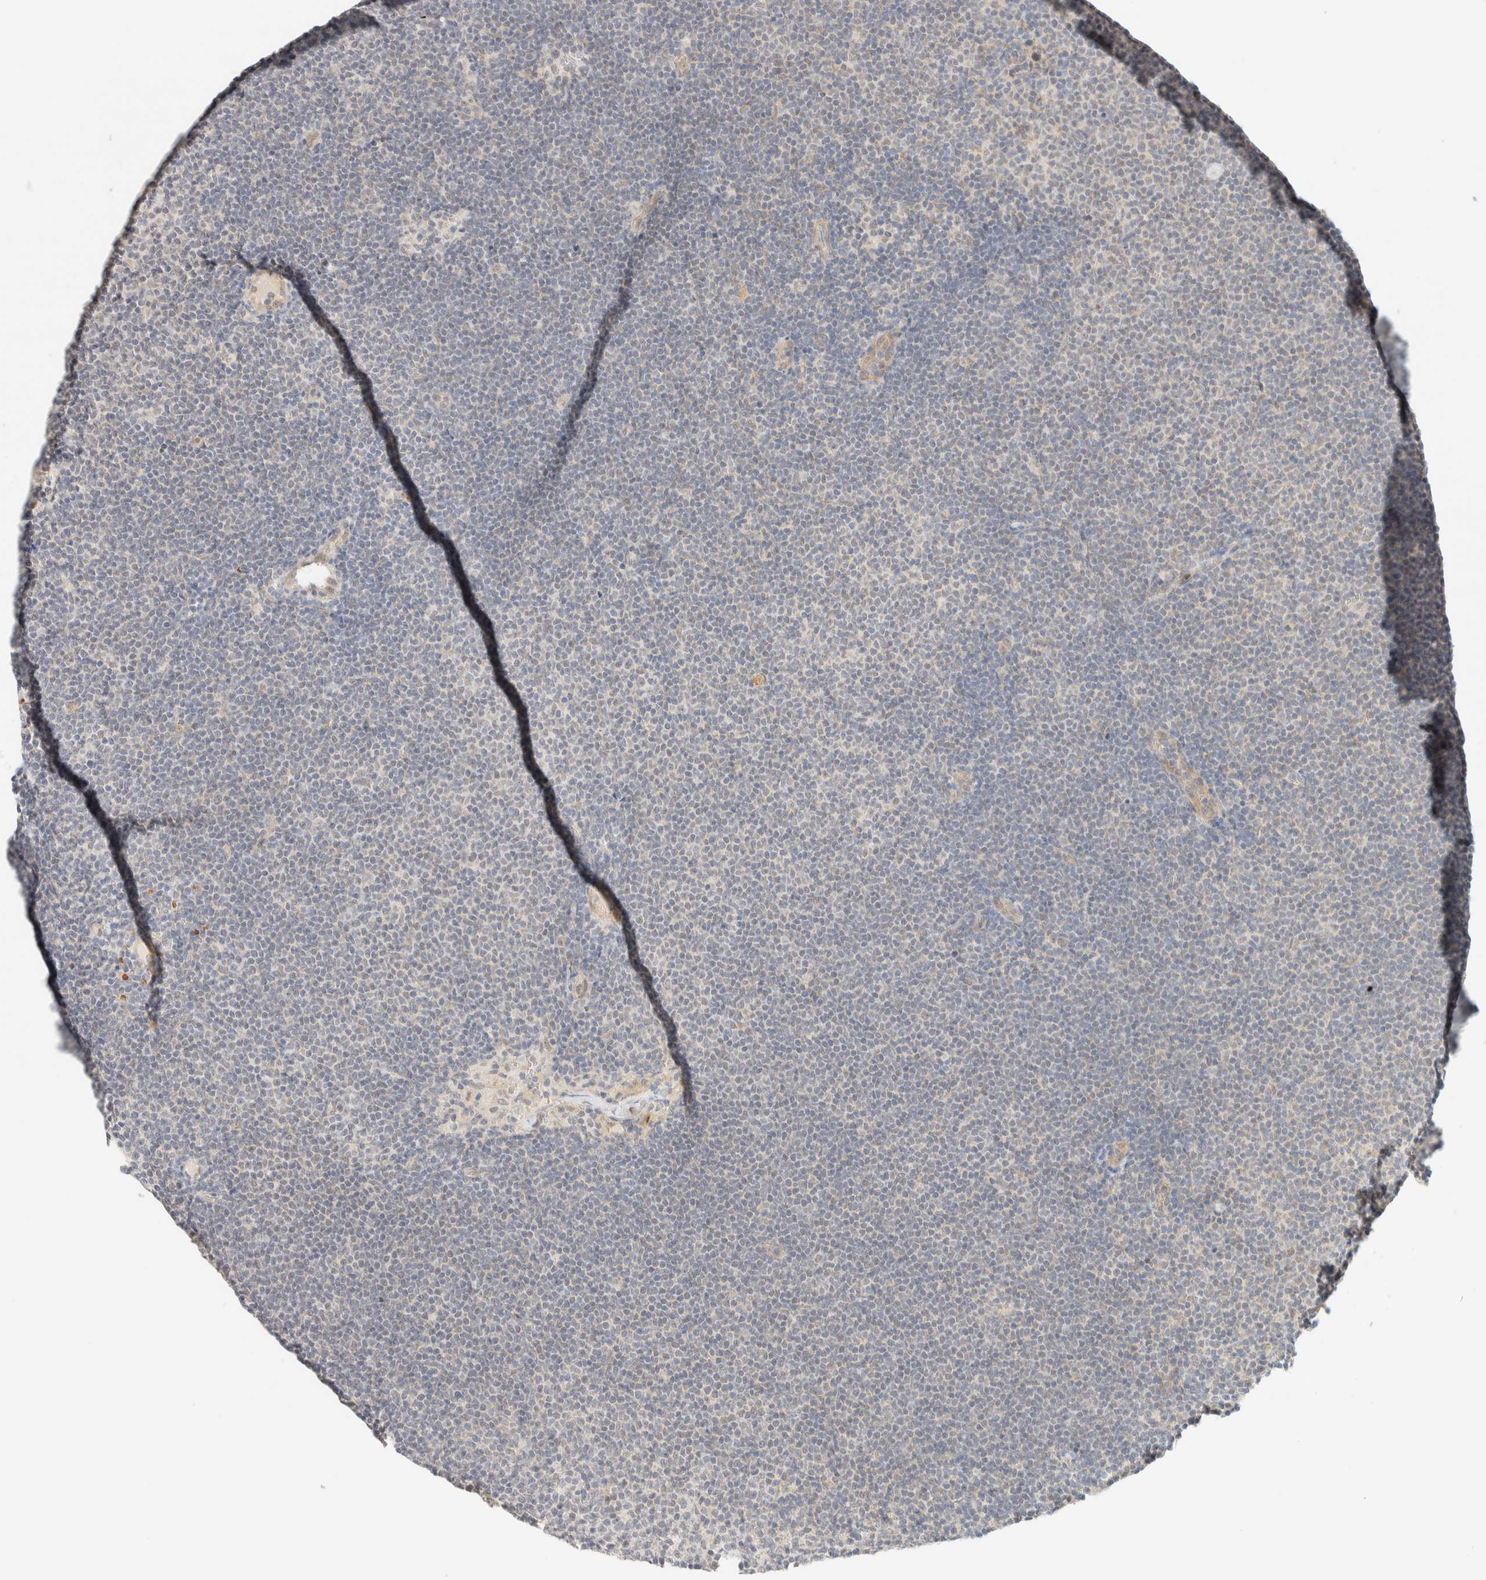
{"staining": {"intensity": "negative", "quantity": "none", "location": "none"}, "tissue": "lymphoma", "cell_type": "Tumor cells", "image_type": "cancer", "snomed": [{"axis": "morphology", "description": "Malignant lymphoma, non-Hodgkin's type, Low grade"}, {"axis": "topography", "description": "Lymph node"}], "caption": "The micrograph exhibits no significant positivity in tumor cells of malignant lymphoma, non-Hodgkin's type (low-grade).", "gene": "TNK1", "patient": {"sex": "female", "age": 53}}